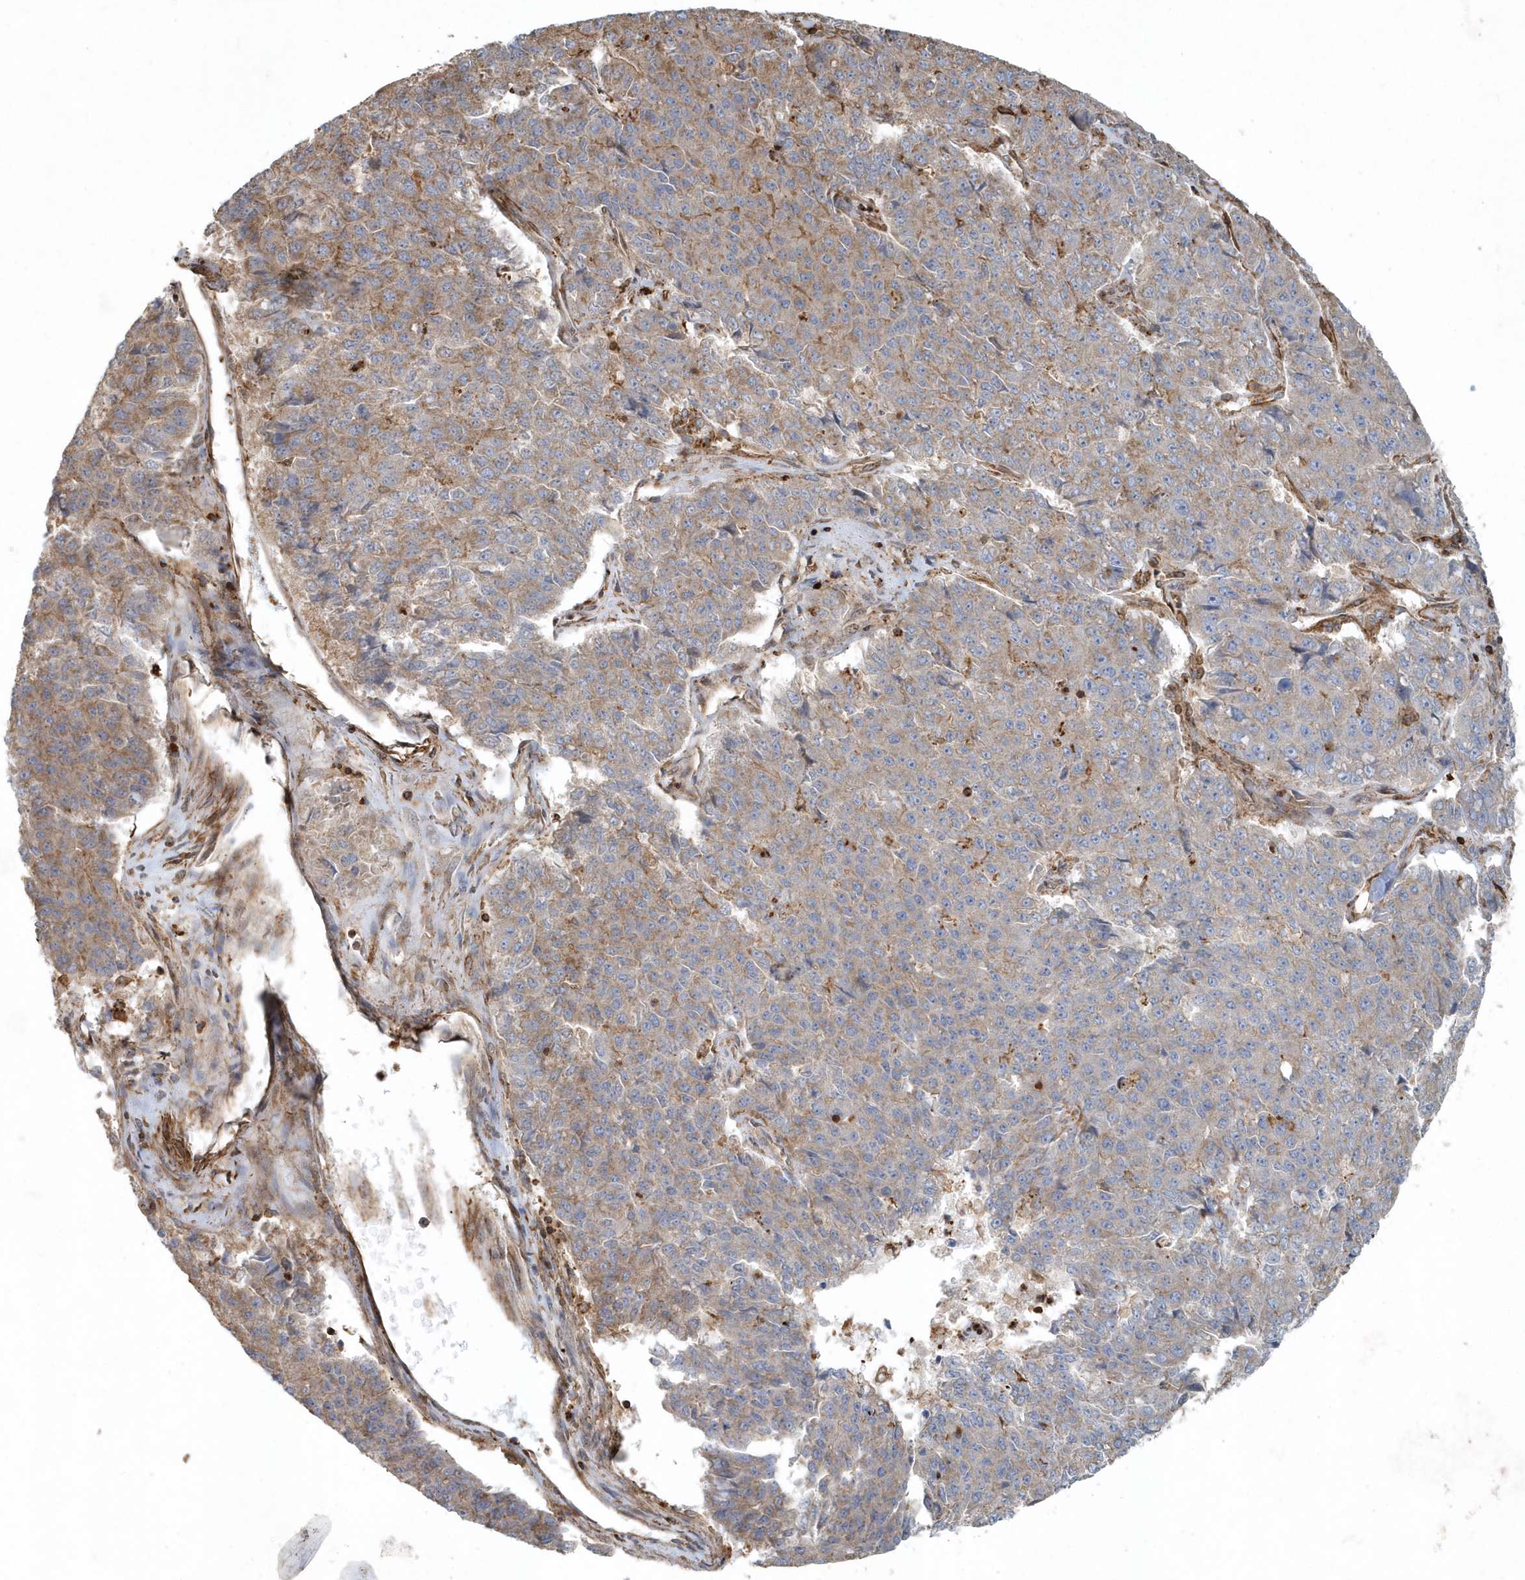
{"staining": {"intensity": "weak", "quantity": "25%-75%", "location": "cytoplasmic/membranous"}, "tissue": "pancreatic cancer", "cell_type": "Tumor cells", "image_type": "cancer", "snomed": [{"axis": "morphology", "description": "Adenocarcinoma, NOS"}, {"axis": "topography", "description": "Pancreas"}], "caption": "A brown stain labels weak cytoplasmic/membranous positivity of a protein in adenocarcinoma (pancreatic) tumor cells.", "gene": "MMUT", "patient": {"sex": "male", "age": 50}}